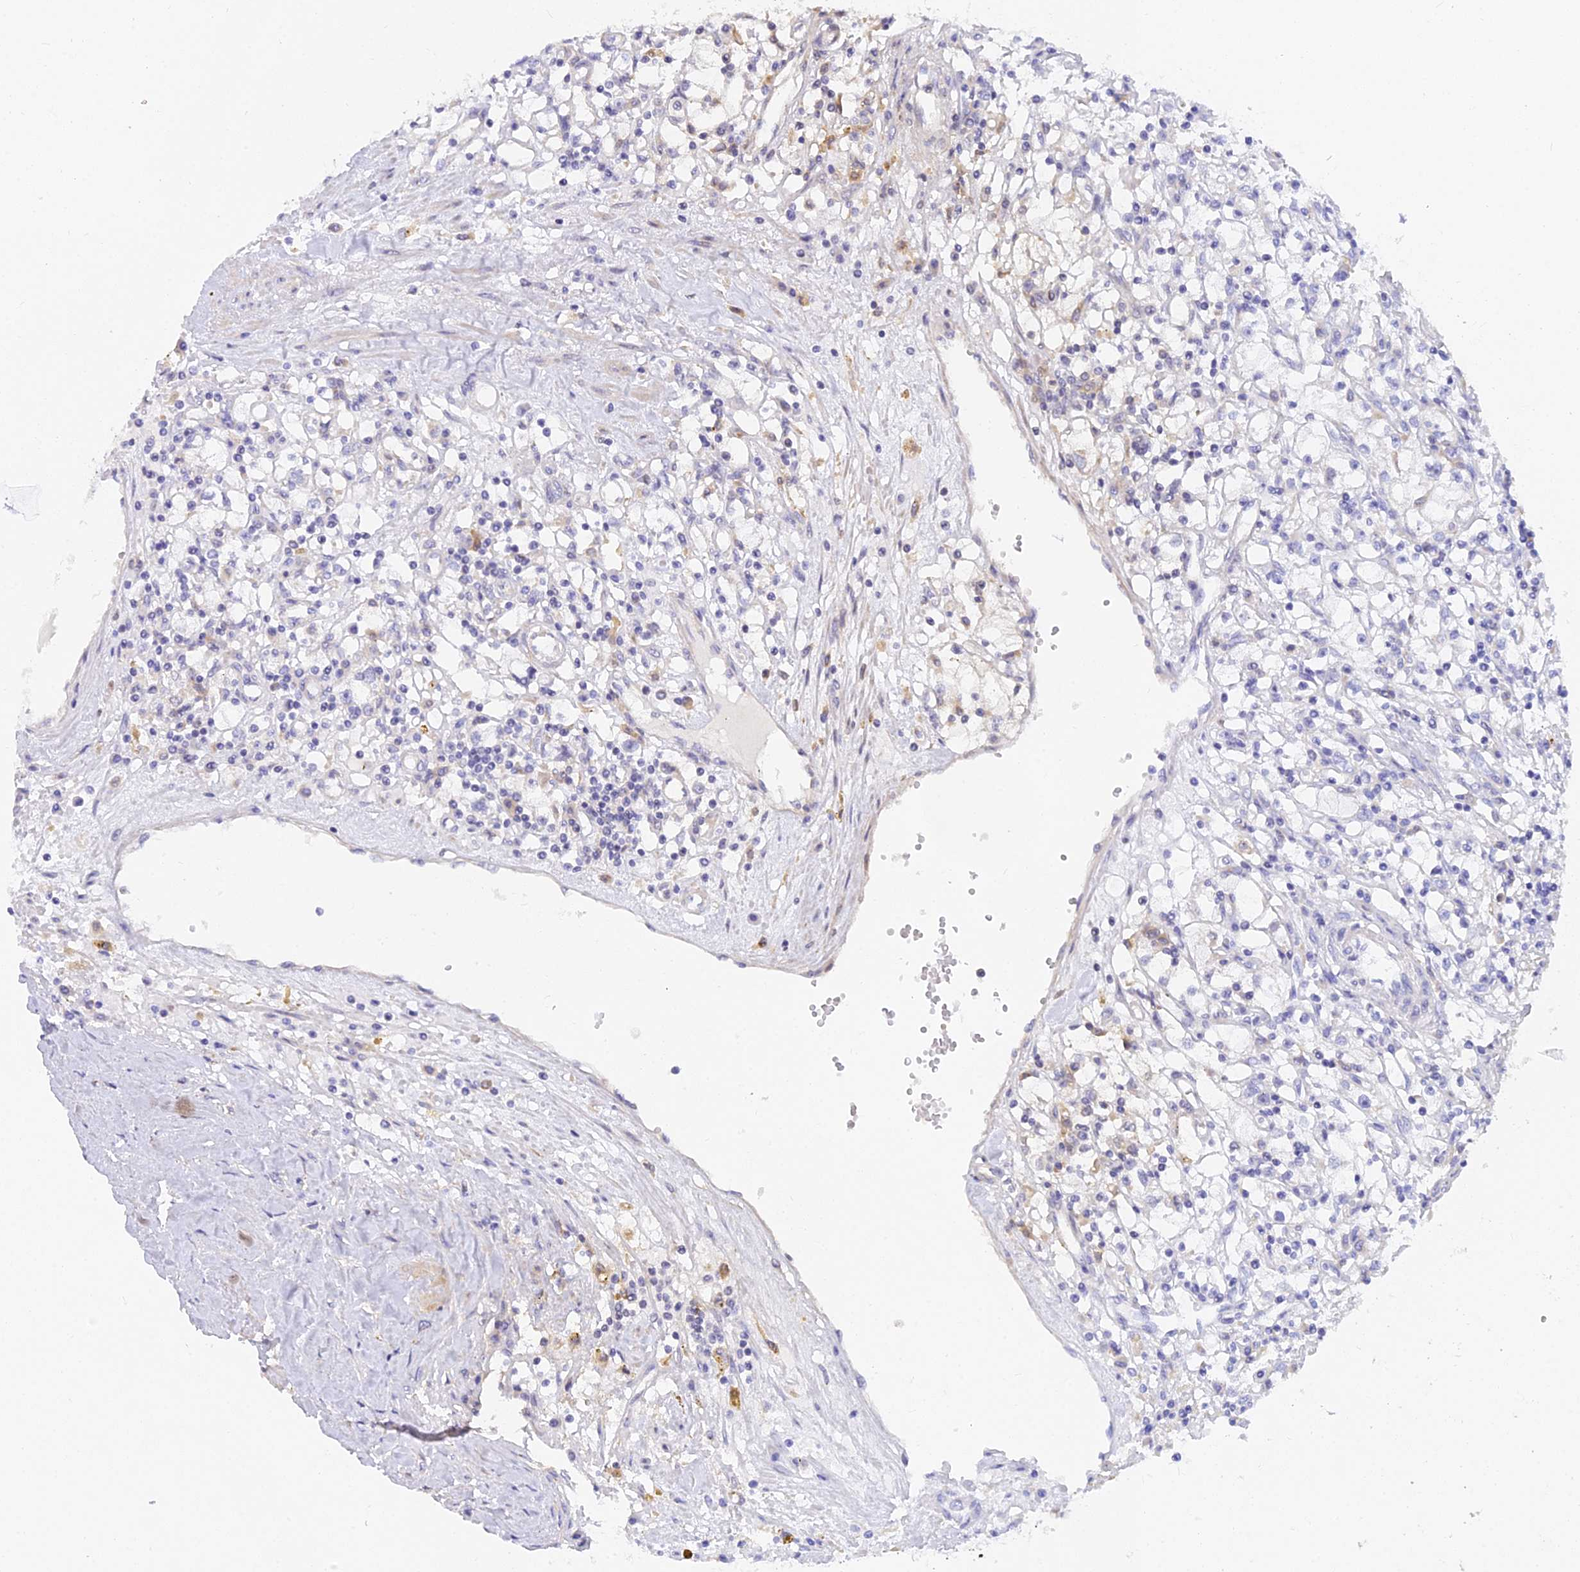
{"staining": {"intensity": "negative", "quantity": "none", "location": "none"}, "tissue": "renal cancer", "cell_type": "Tumor cells", "image_type": "cancer", "snomed": [{"axis": "morphology", "description": "Adenocarcinoma, NOS"}, {"axis": "topography", "description": "Kidney"}], "caption": "This is an immunohistochemistry image of human renal adenocarcinoma. There is no expression in tumor cells.", "gene": "ARL8B", "patient": {"sex": "male", "age": 56}}